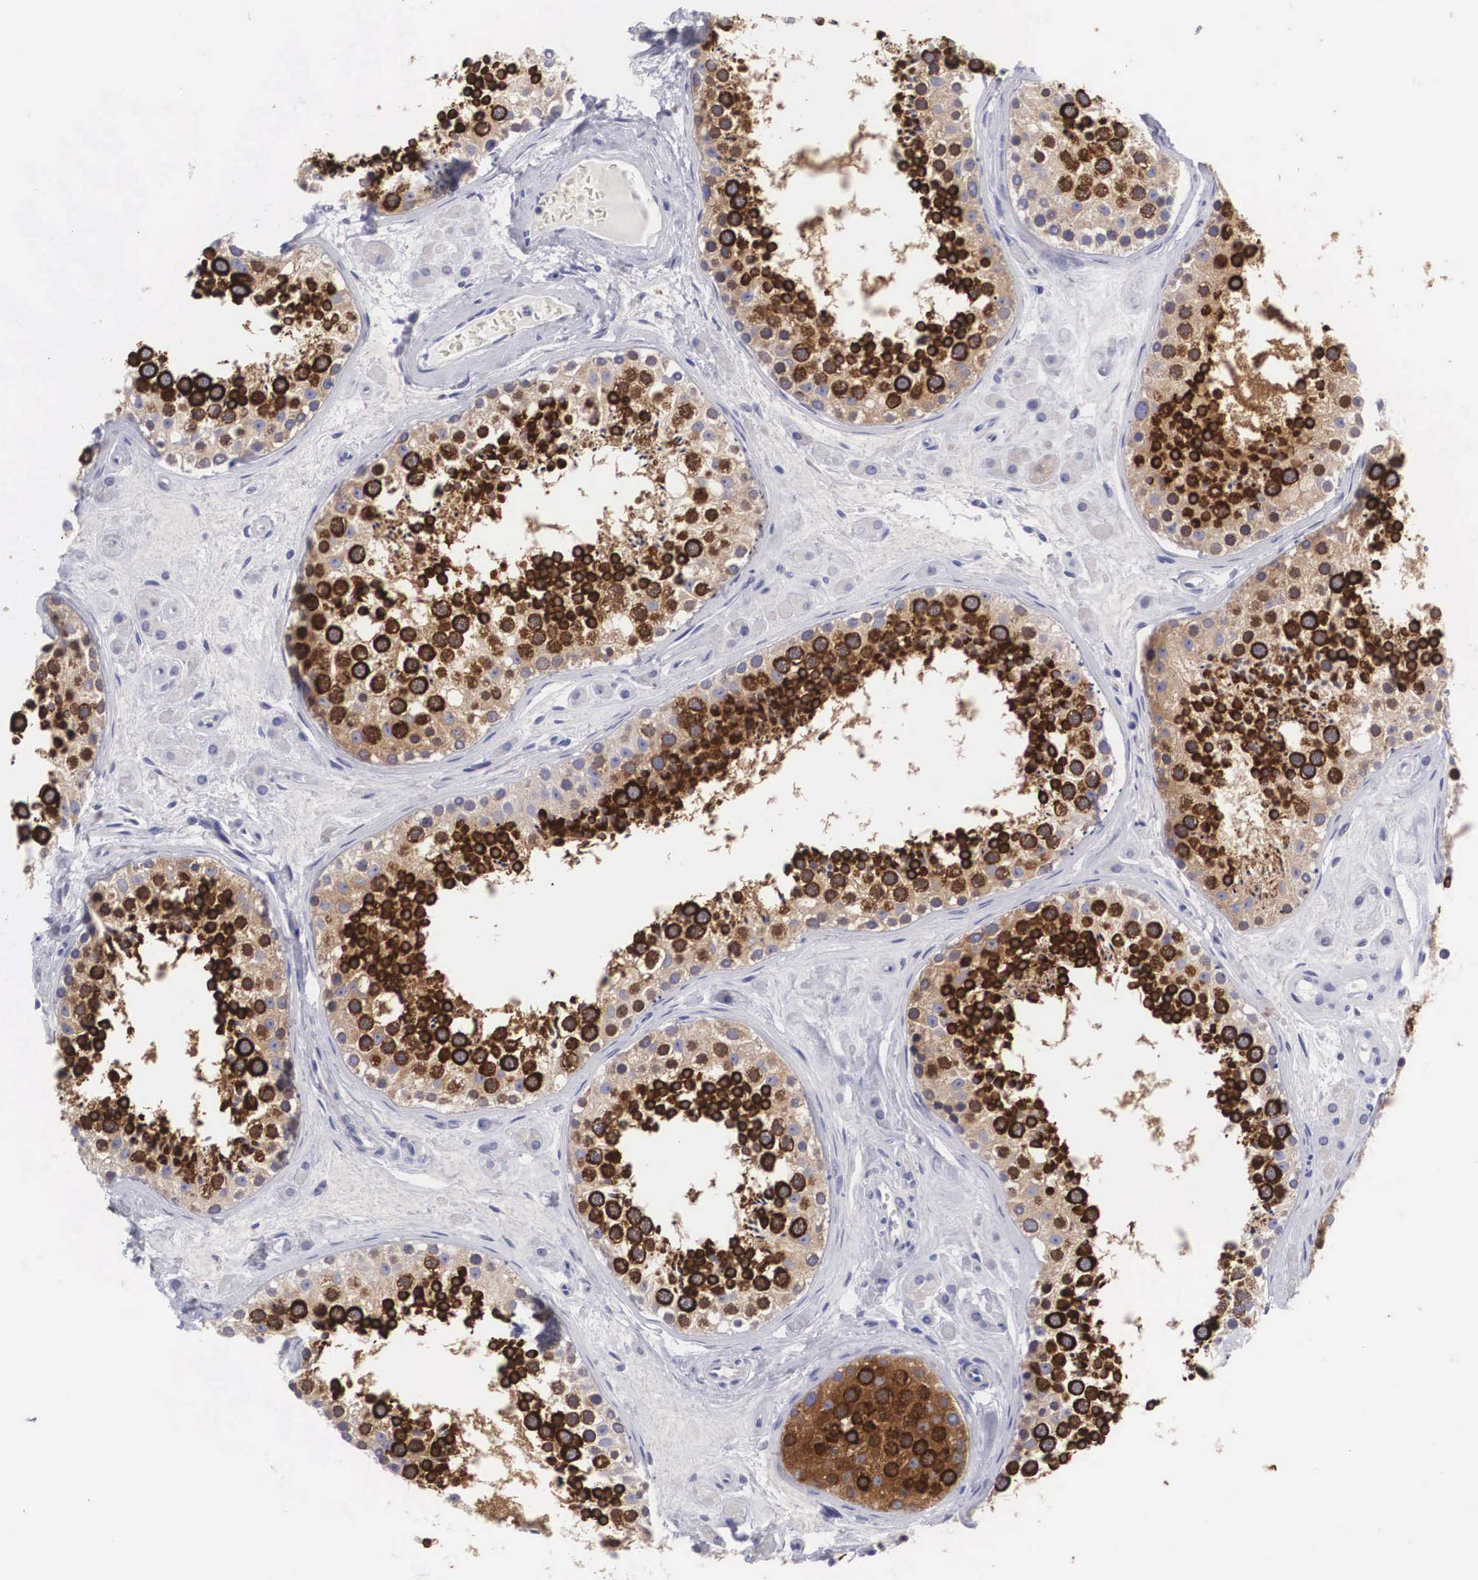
{"staining": {"intensity": "strong", "quantity": ">75%", "location": "cytoplasmic/membranous,nuclear"}, "tissue": "testis", "cell_type": "Cells in seminiferous ducts", "image_type": "normal", "snomed": [{"axis": "morphology", "description": "Normal tissue, NOS"}, {"axis": "topography", "description": "Testis"}], "caption": "About >75% of cells in seminiferous ducts in unremarkable testis display strong cytoplasmic/membranous,nuclear protein expression as visualized by brown immunohistochemical staining.", "gene": "ARMCX3", "patient": {"sex": "male", "age": 38}}